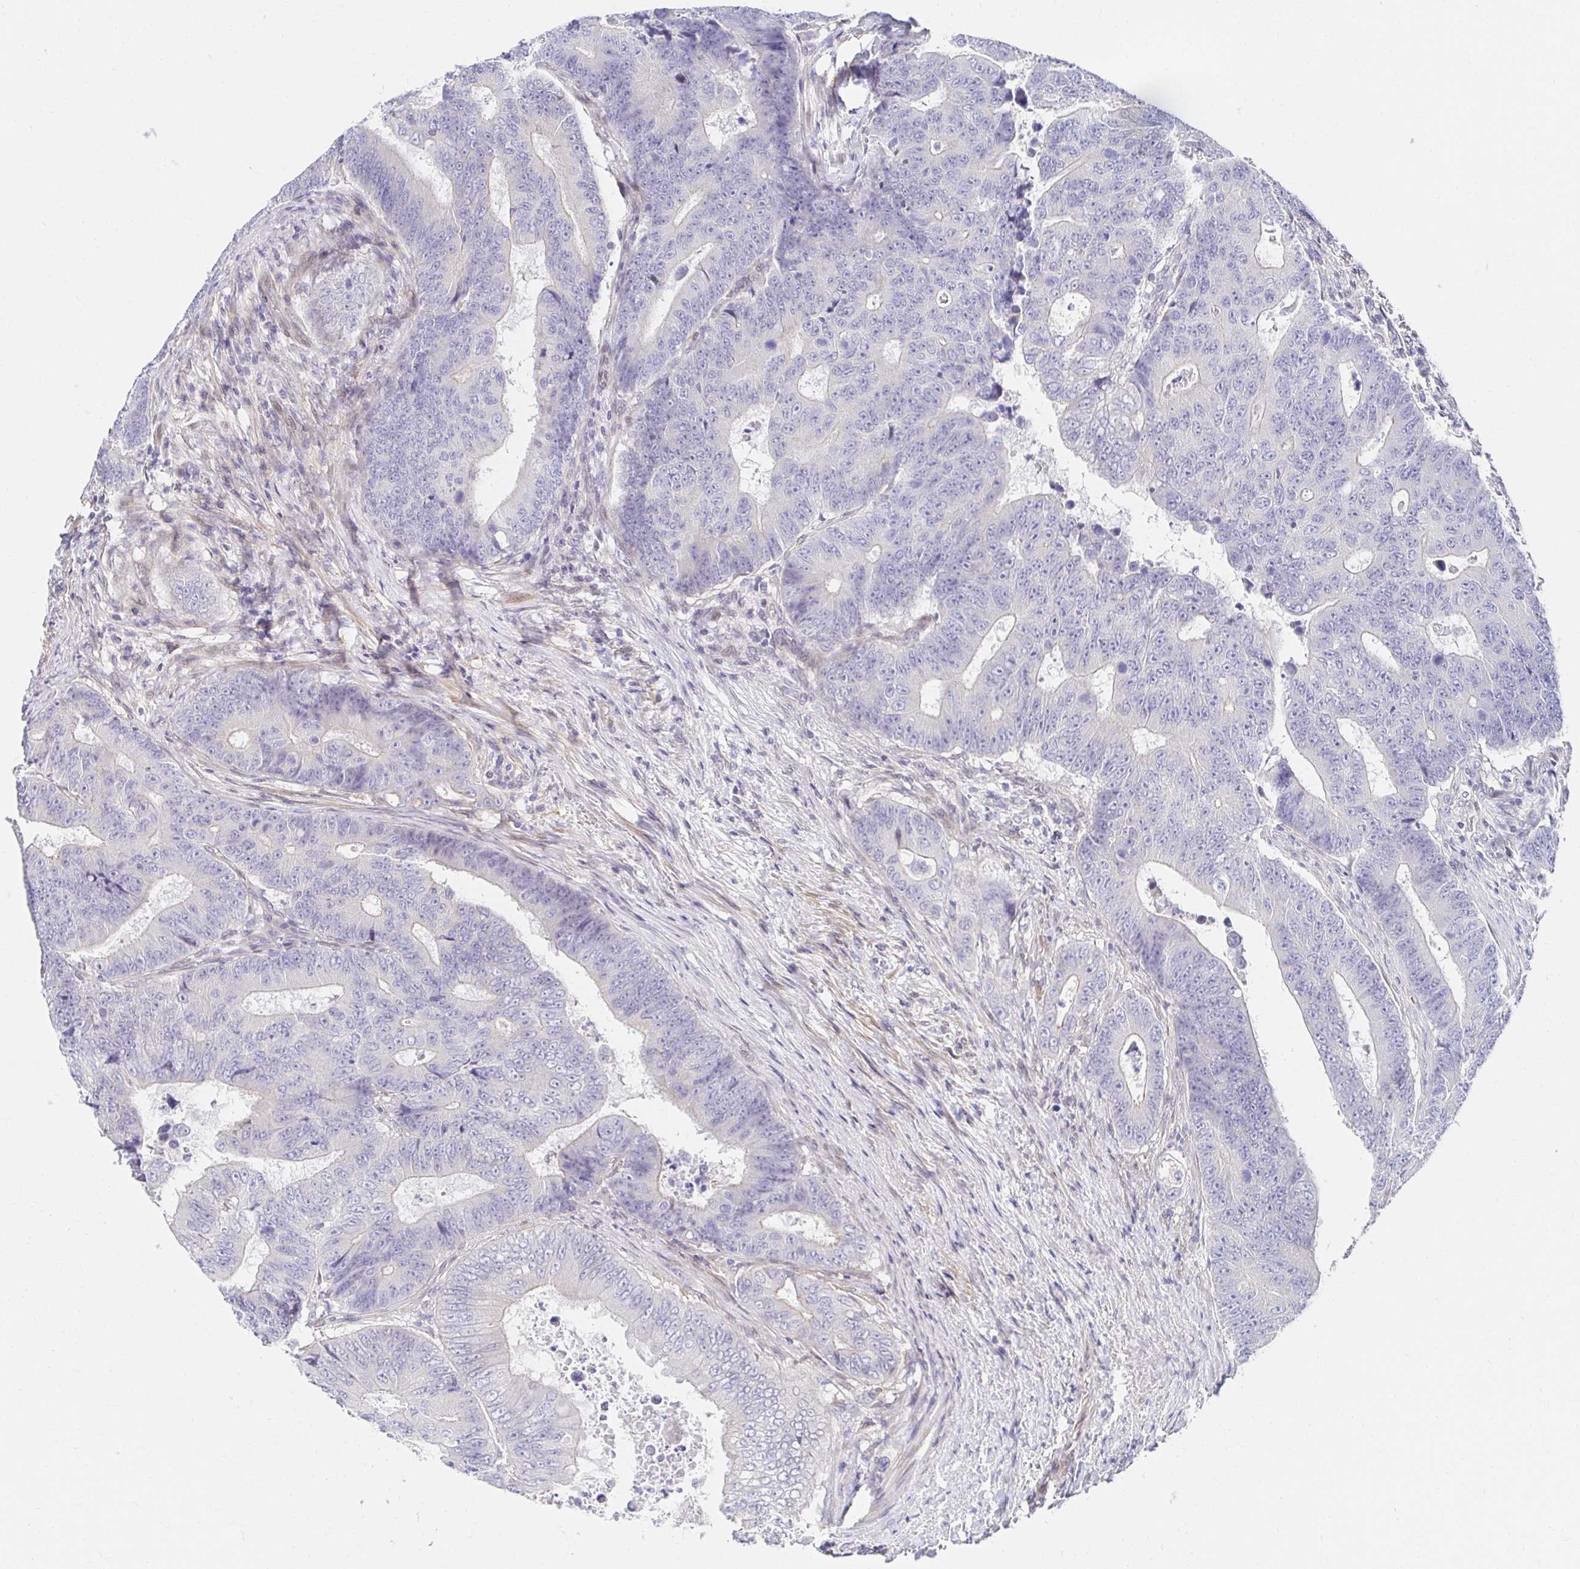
{"staining": {"intensity": "negative", "quantity": "none", "location": "none"}, "tissue": "colorectal cancer", "cell_type": "Tumor cells", "image_type": "cancer", "snomed": [{"axis": "morphology", "description": "Adenocarcinoma, NOS"}, {"axis": "topography", "description": "Colon"}], "caption": "Immunohistochemical staining of human colorectal cancer reveals no significant positivity in tumor cells.", "gene": "AKAP14", "patient": {"sex": "female", "age": 48}}